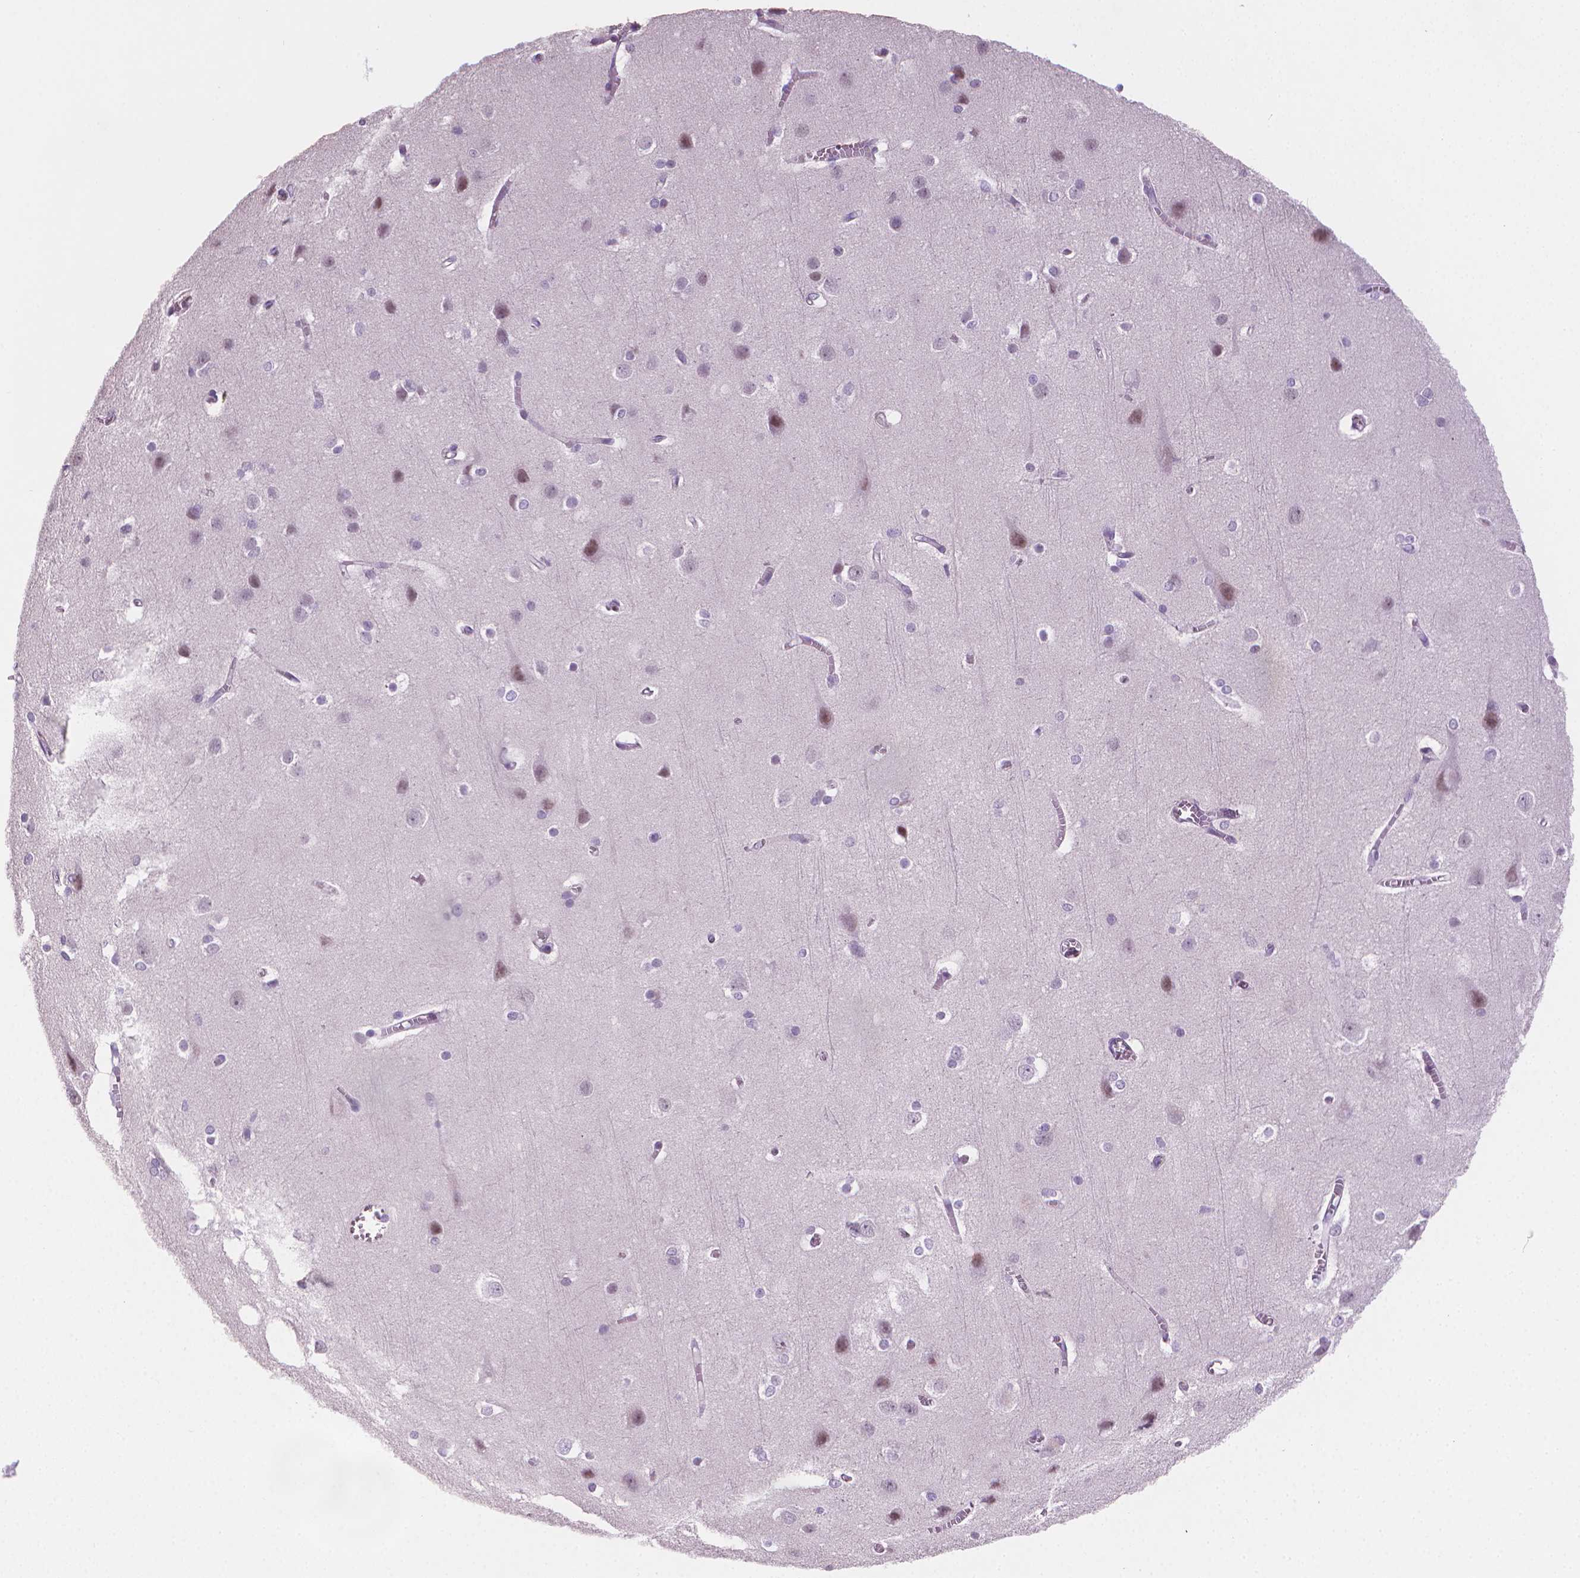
{"staining": {"intensity": "negative", "quantity": "none", "location": "none"}, "tissue": "cerebral cortex", "cell_type": "Endothelial cells", "image_type": "normal", "snomed": [{"axis": "morphology", "description": "Normal tissue, NOS"}, {"axis": "topography", "description": "Cerebral cortex"}], "caption": "Endothelial cells are negative for brown protein staining in unremarkable cerebral cortex. (Brightfield microscopy of DAB immunohistochemistry at high magnification).", "gene": "CLXN", "patient": {"sex": "male", "age": 37}}